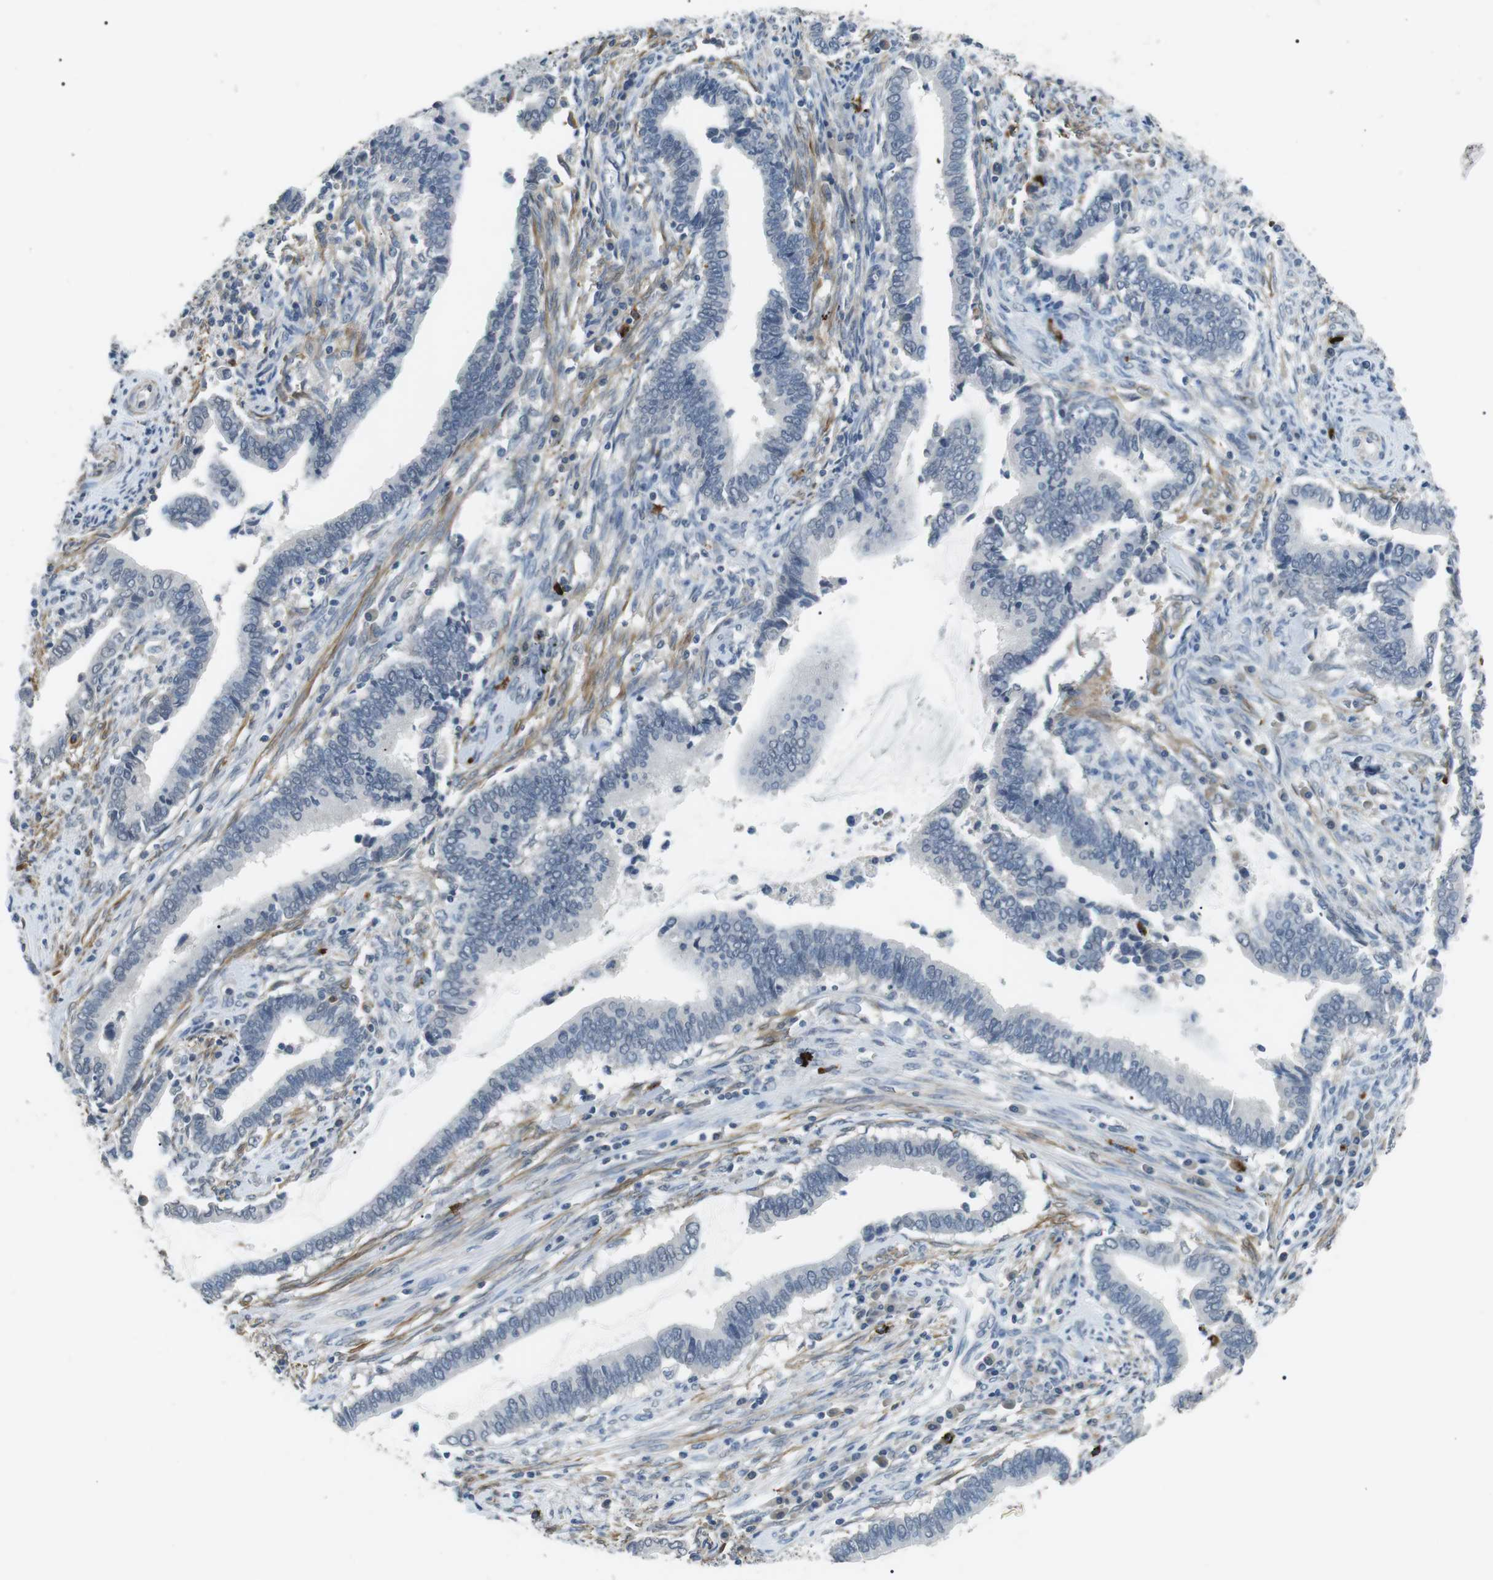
{"staining": {"intensity": "negative", "quantity": "none", "location": "none"}, "tissue": "cervical cancer", "cell_type": "Tumor cells", "image_type": "cancer", "snomed": [{"axis": "morphology", "description": "Adenocarcinoma, NOS"}, {"axis": "topography", "description": "Cervix"}], "caption": "A micrograph of human cervical cancer (adenocarcinoma) is negative for staining in tumor cells.", "gene": "GZMM", "patient": {"sex": "female", "age": 44}}